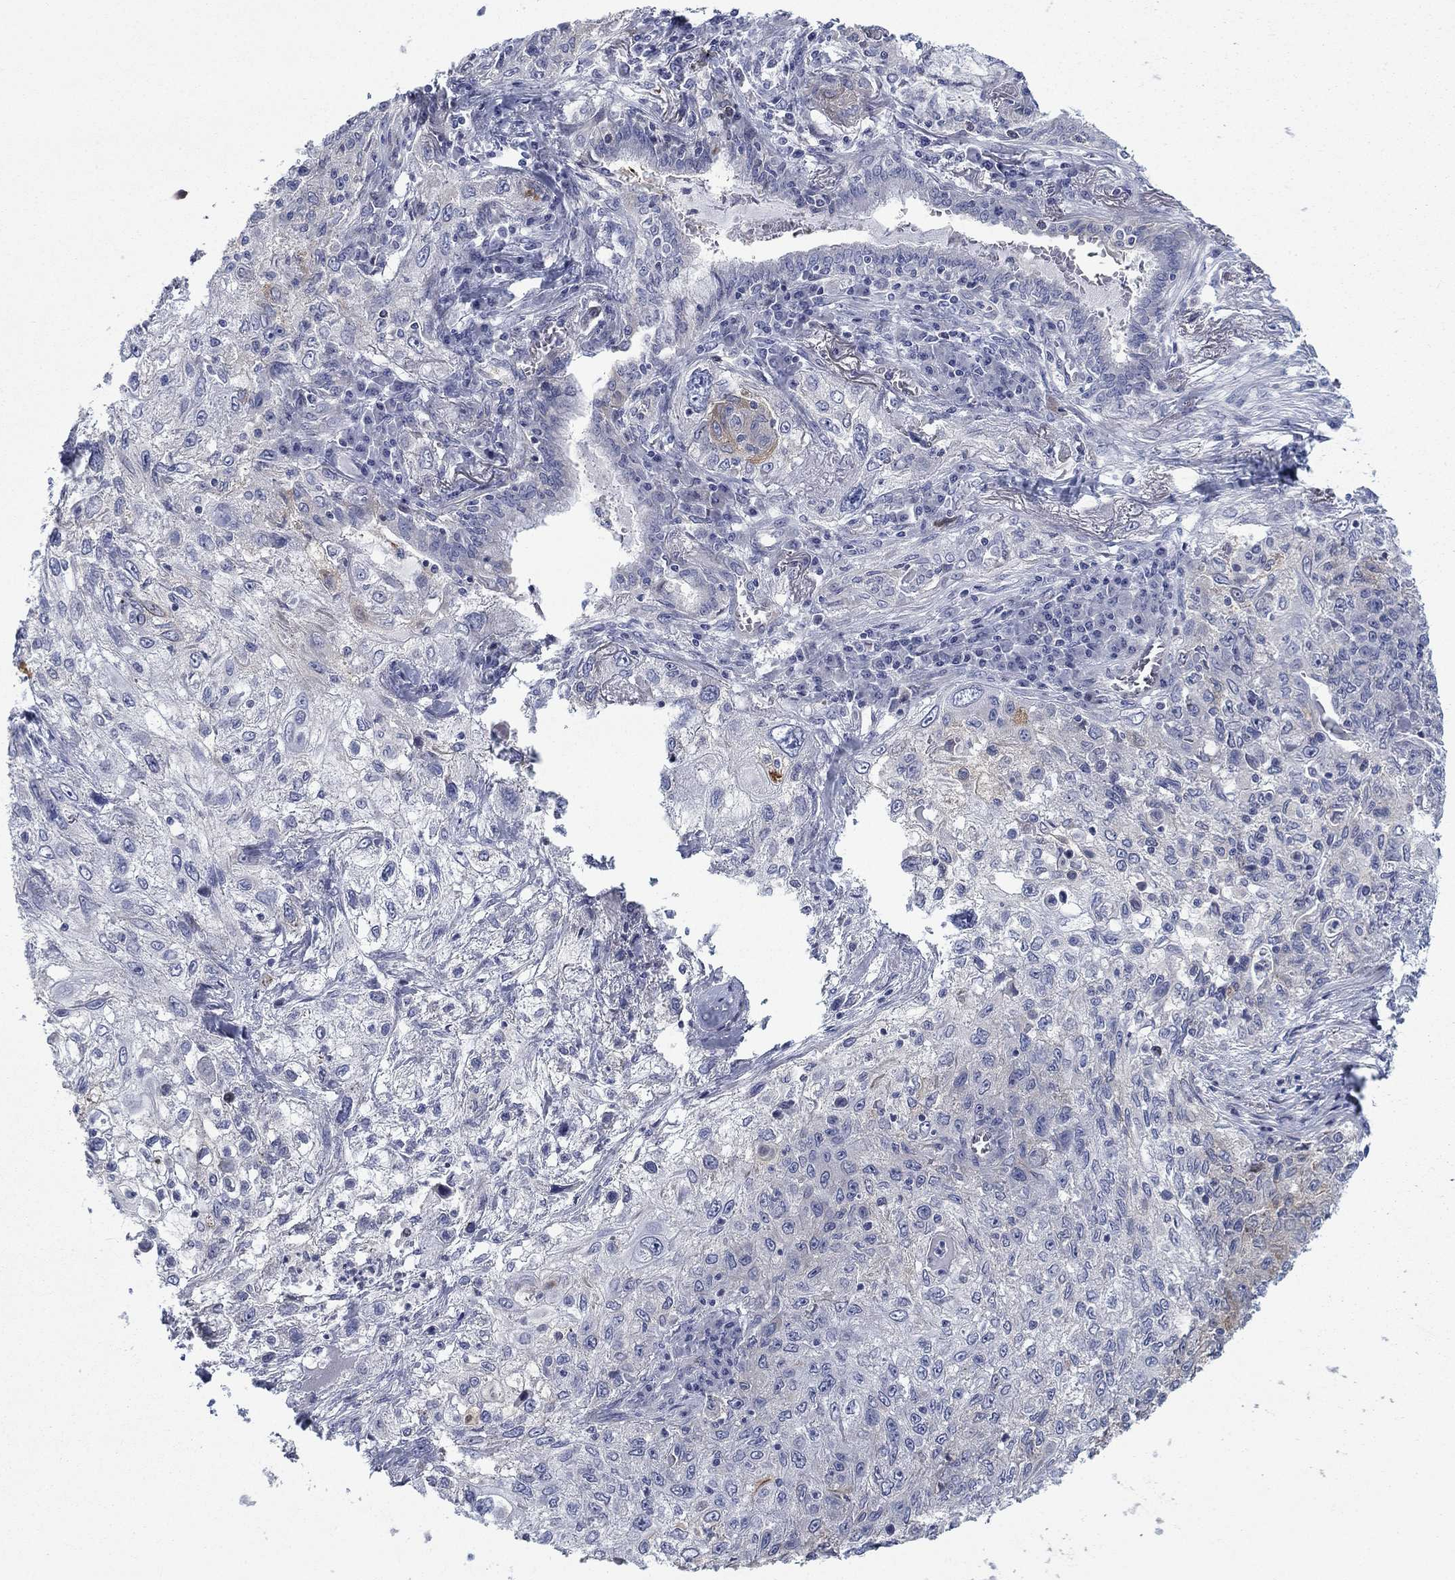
{"staining": {"intensity": "moderate", "quantity": "<25%", "location": "cytoplasmic/membranous"}, "tissue": "lung cancer", "cell_type": "Tumor cells", "image_type": "cancer", "snomed": [{"axis": "morphology", "description": "Squamous cell carcinoma, NOS"}, {"axis": "topography", "description": "Lung"}], "caption": "Squamous cell carcinoma (lung) stained with a brown dye demonstrates moderate cytoplasmic/membranous positive staining in about <25% of tumor cells.", "gene": "FXR1", "patient": {"sex": "female", "age": 69}}